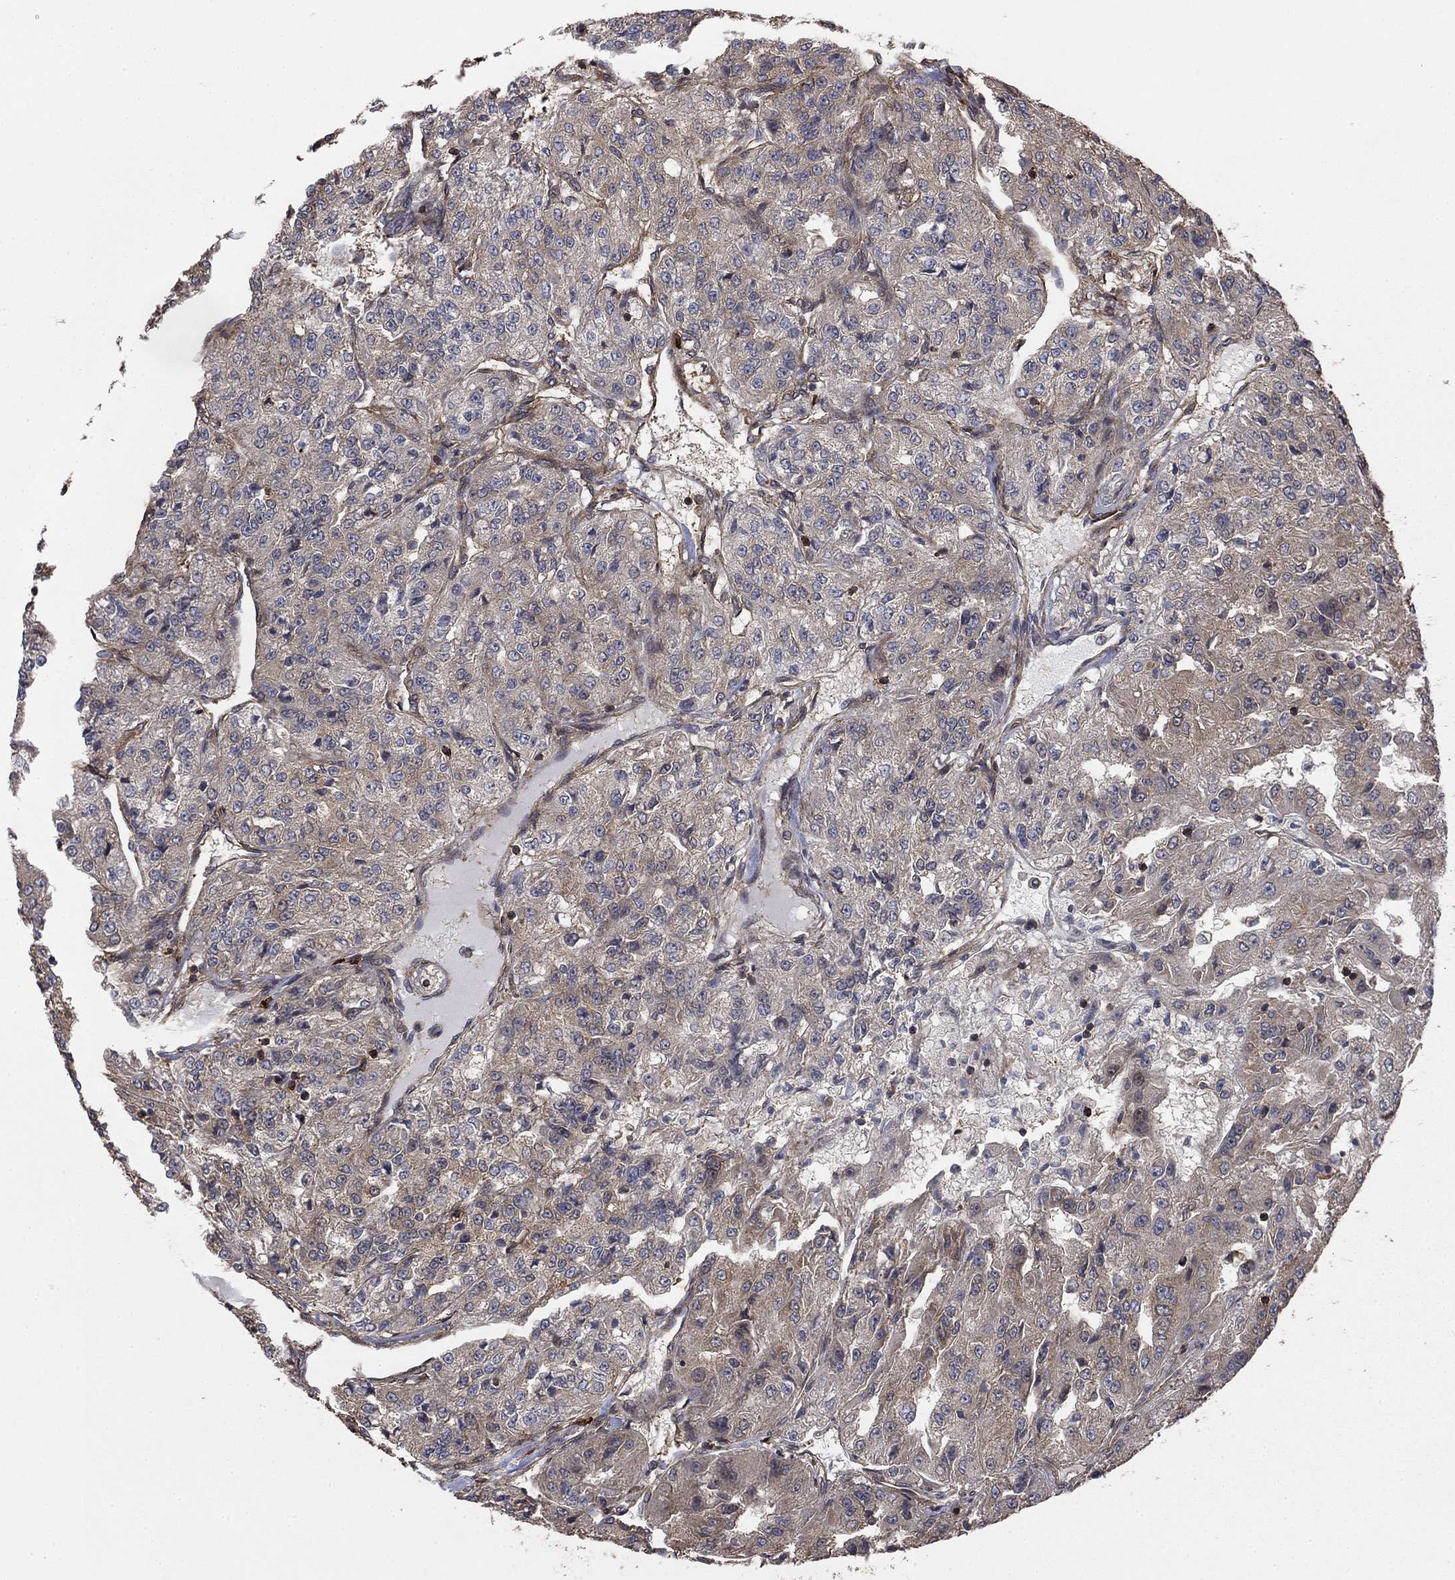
{"staining": {"intensity": "negative", "quantity": "none", "location": "none"}, "tissue": "renal cancer", "cell_type": "Tumor cells", "image_type": "cancer", "snomed": [{"axis": "morphology", "description": "Adenocarcinoma, NOS"}, {"axis": "topography", "description": "Kidney"}], "caption": "The immunohistochemistry photomicrograph has no significant staining in tumor cells of adenocarcinoma (renal) tissue.", "gene": "HABP4", "patient": {"sex": "female", "age": 63}}